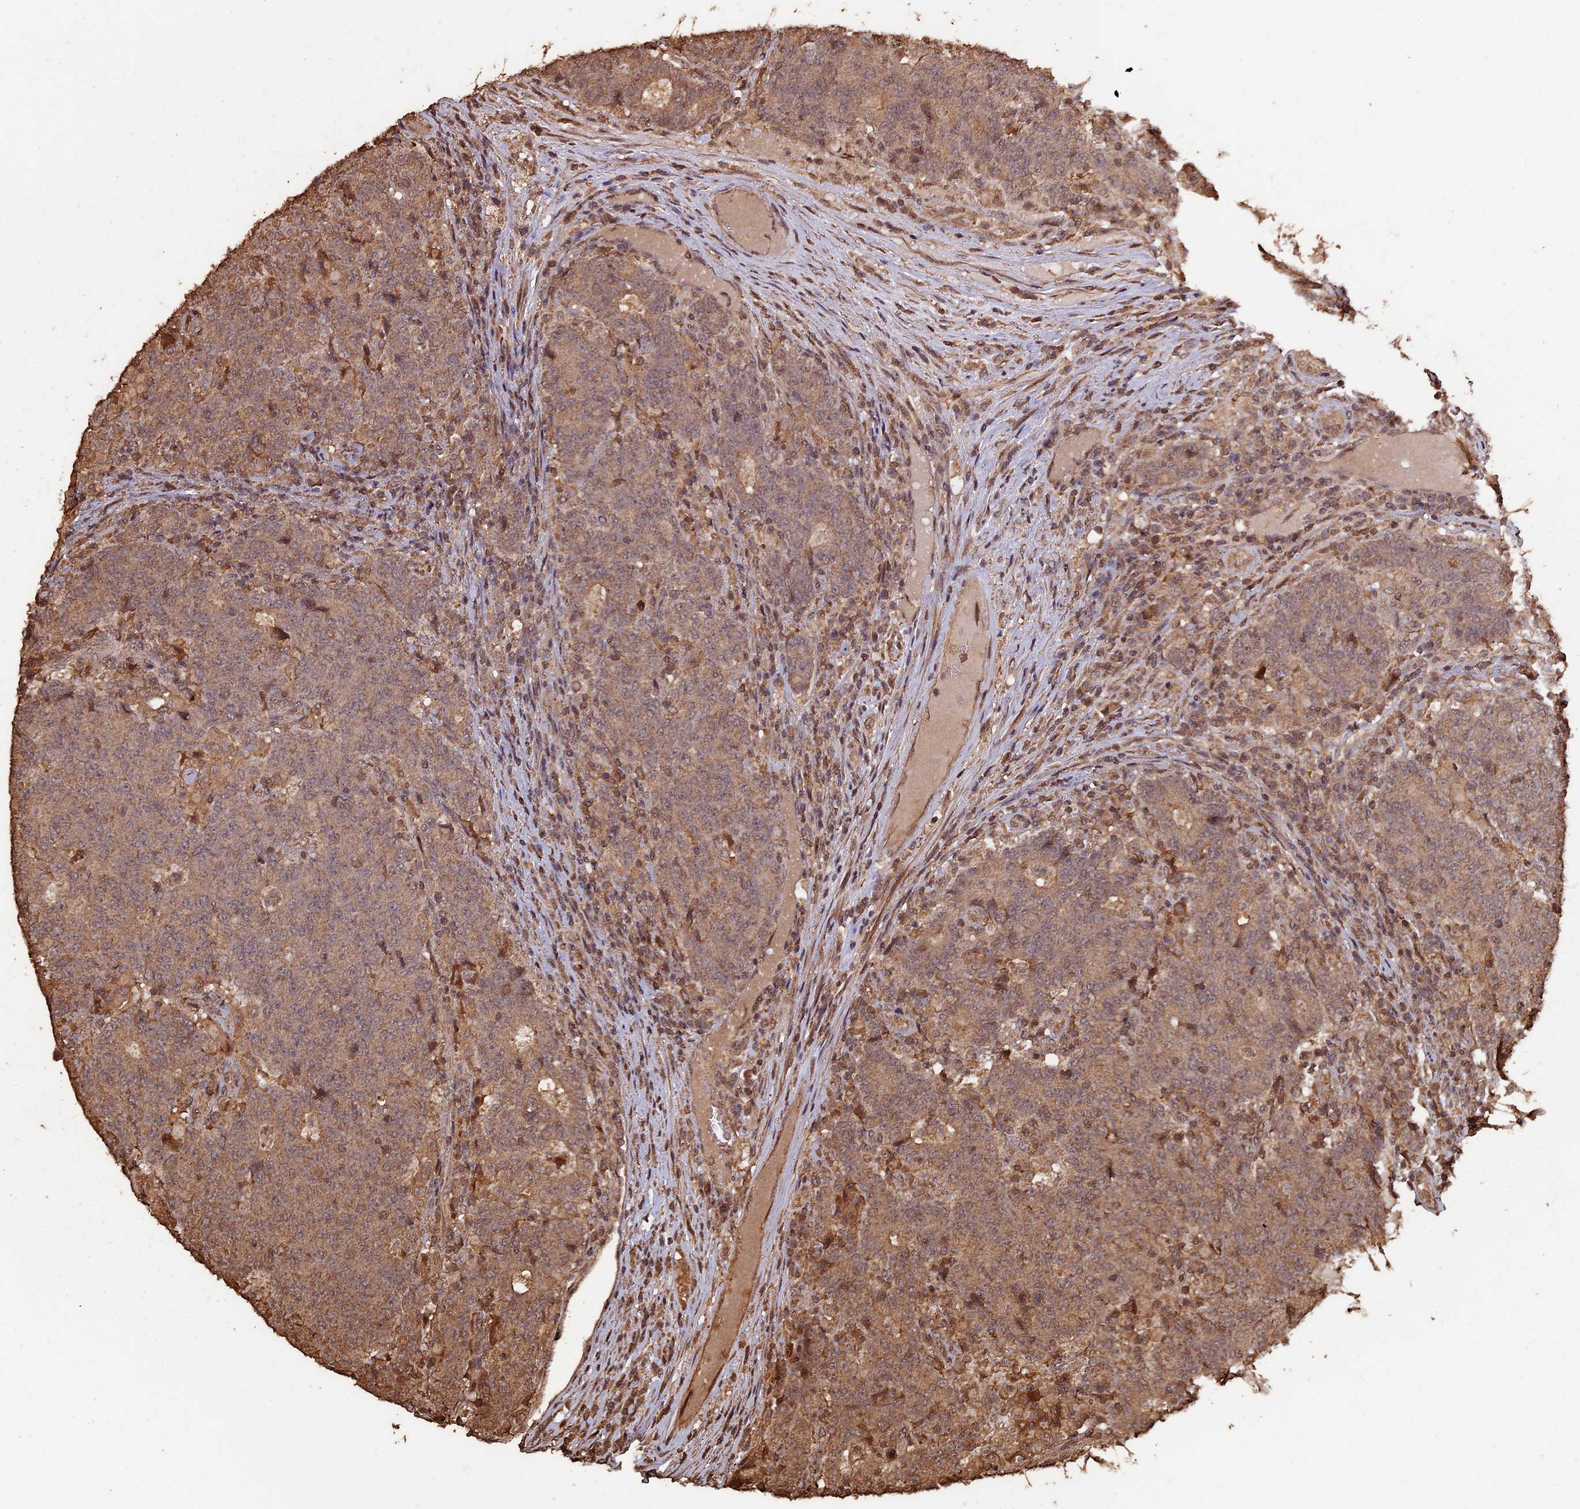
{"staining": {"intensity": "moderate", "quantity": ">75%", "location": "cytoplasmic/membranous"}, "tissue": "colorectal cancer", "cell_type": "Tumor cells", "image_type": "cancer", "snomed": [{"axis": "morphology", "description": "Adenocarcinoma, NOS"}, {"axis": "topography", "description": "Colon"}], "caption": "Protein analysis of colorectal cancer (adenocarcinoma) tissue displays moderate cytoplasmic/membranous staining in approximately >75% of tumor cells.", "gene": "HUNK", "patient": {"sex": "female", "age": 75}}